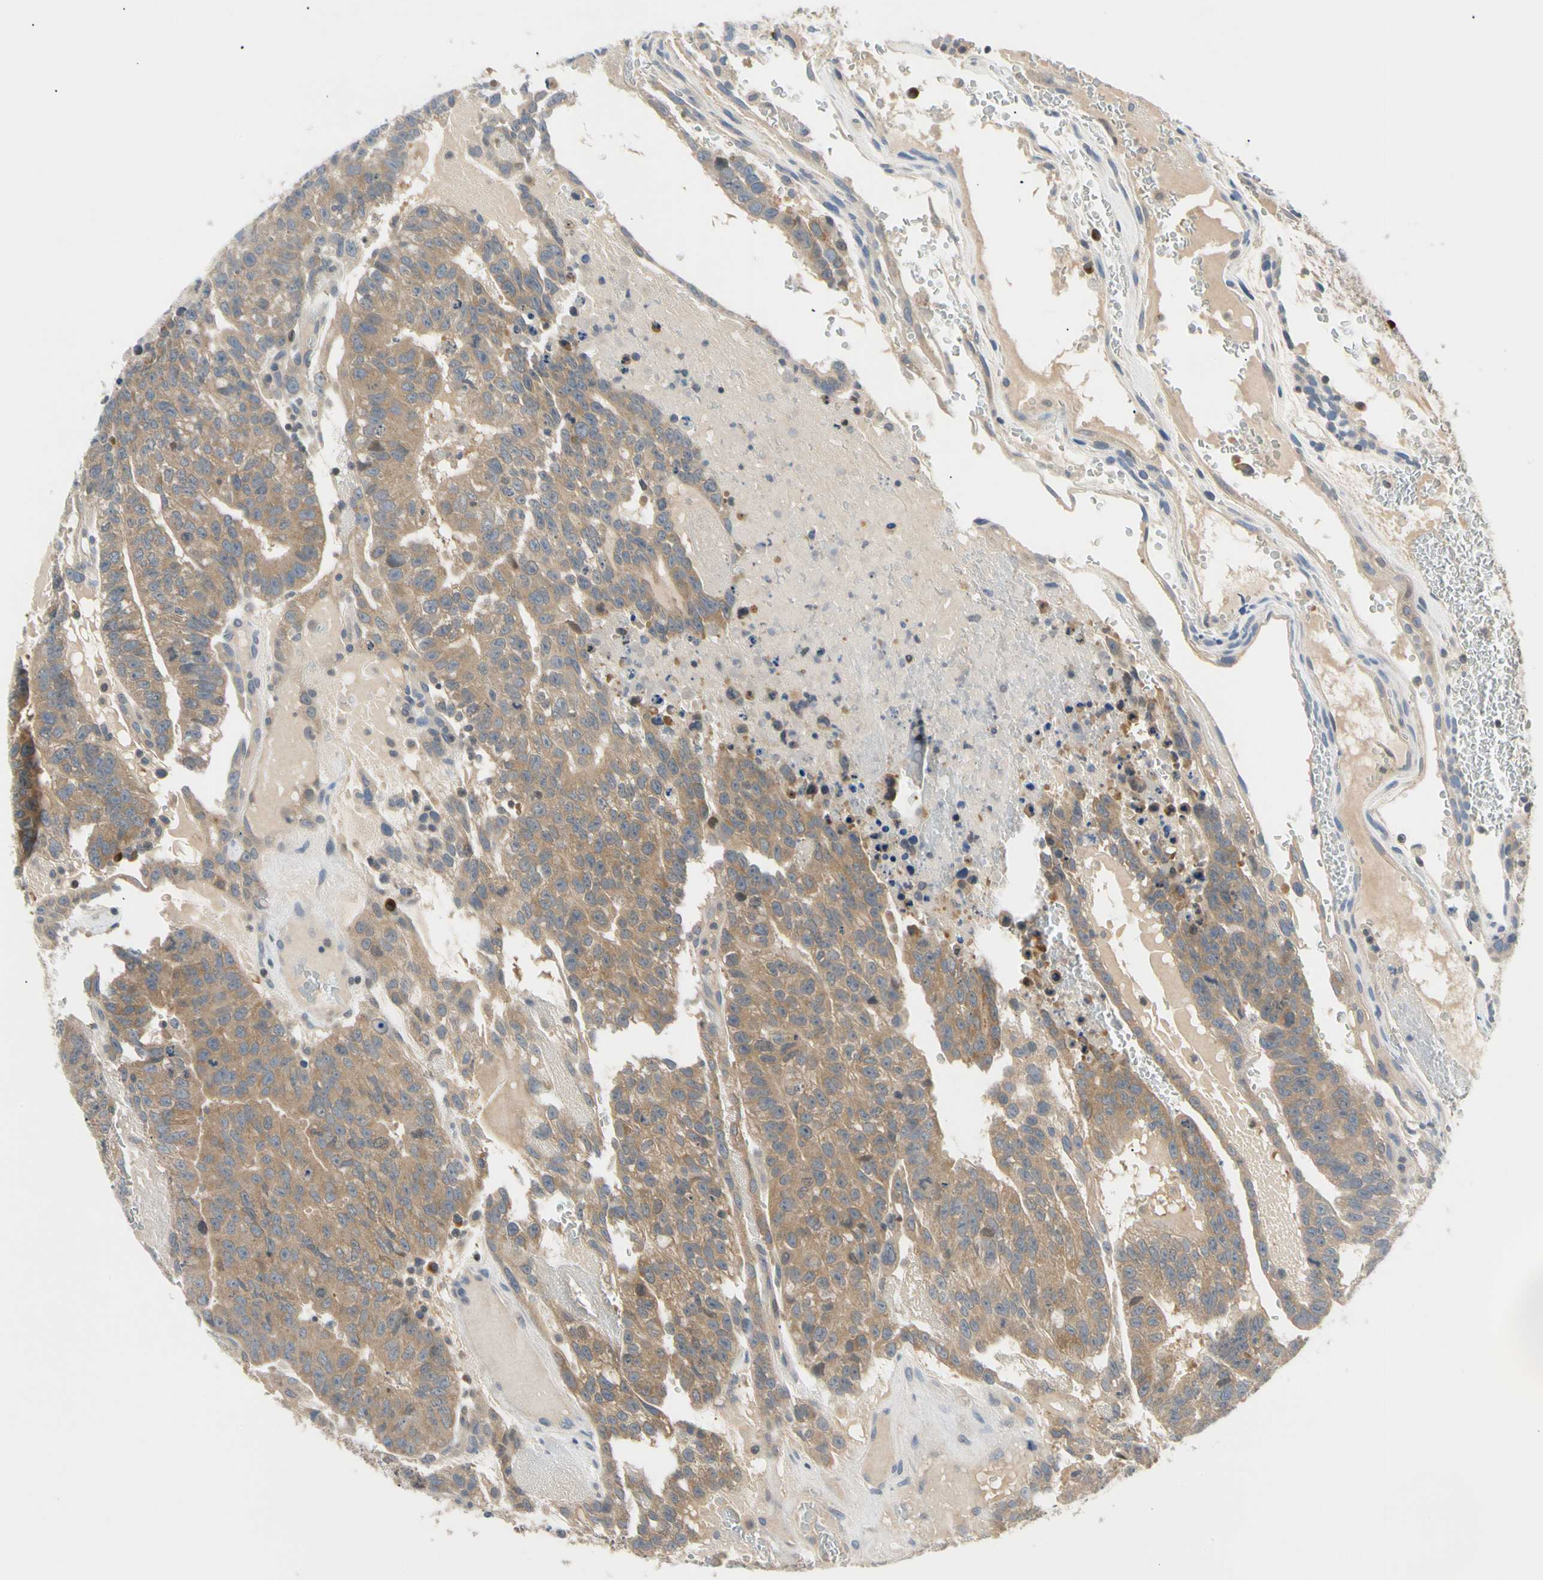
{"staining": {"intensity": "moderate", "quantity": ">75%", "location": "cytoplasmic/membranous"}, "tissue": "testis cancer", "cell_type": "Tumor cells", "image_type": "cancer", "snomed": [{"axis": "morphology", "description": "Seminoma, NOS"}, {"axis": "morphology", "description": "Carcinoma, Embryonal, NOS"}, {"axis": "topography", "description": "Testis"}], "caption": "Immunohistochemistry (IHC) of human seminoma (testis) shows medium levels of moderate cytoplasmic/membranous positivity in approximately >75% of tumor cells.", "gene": "SEC23B", "patient": {"sex": "male", "age": 52}}